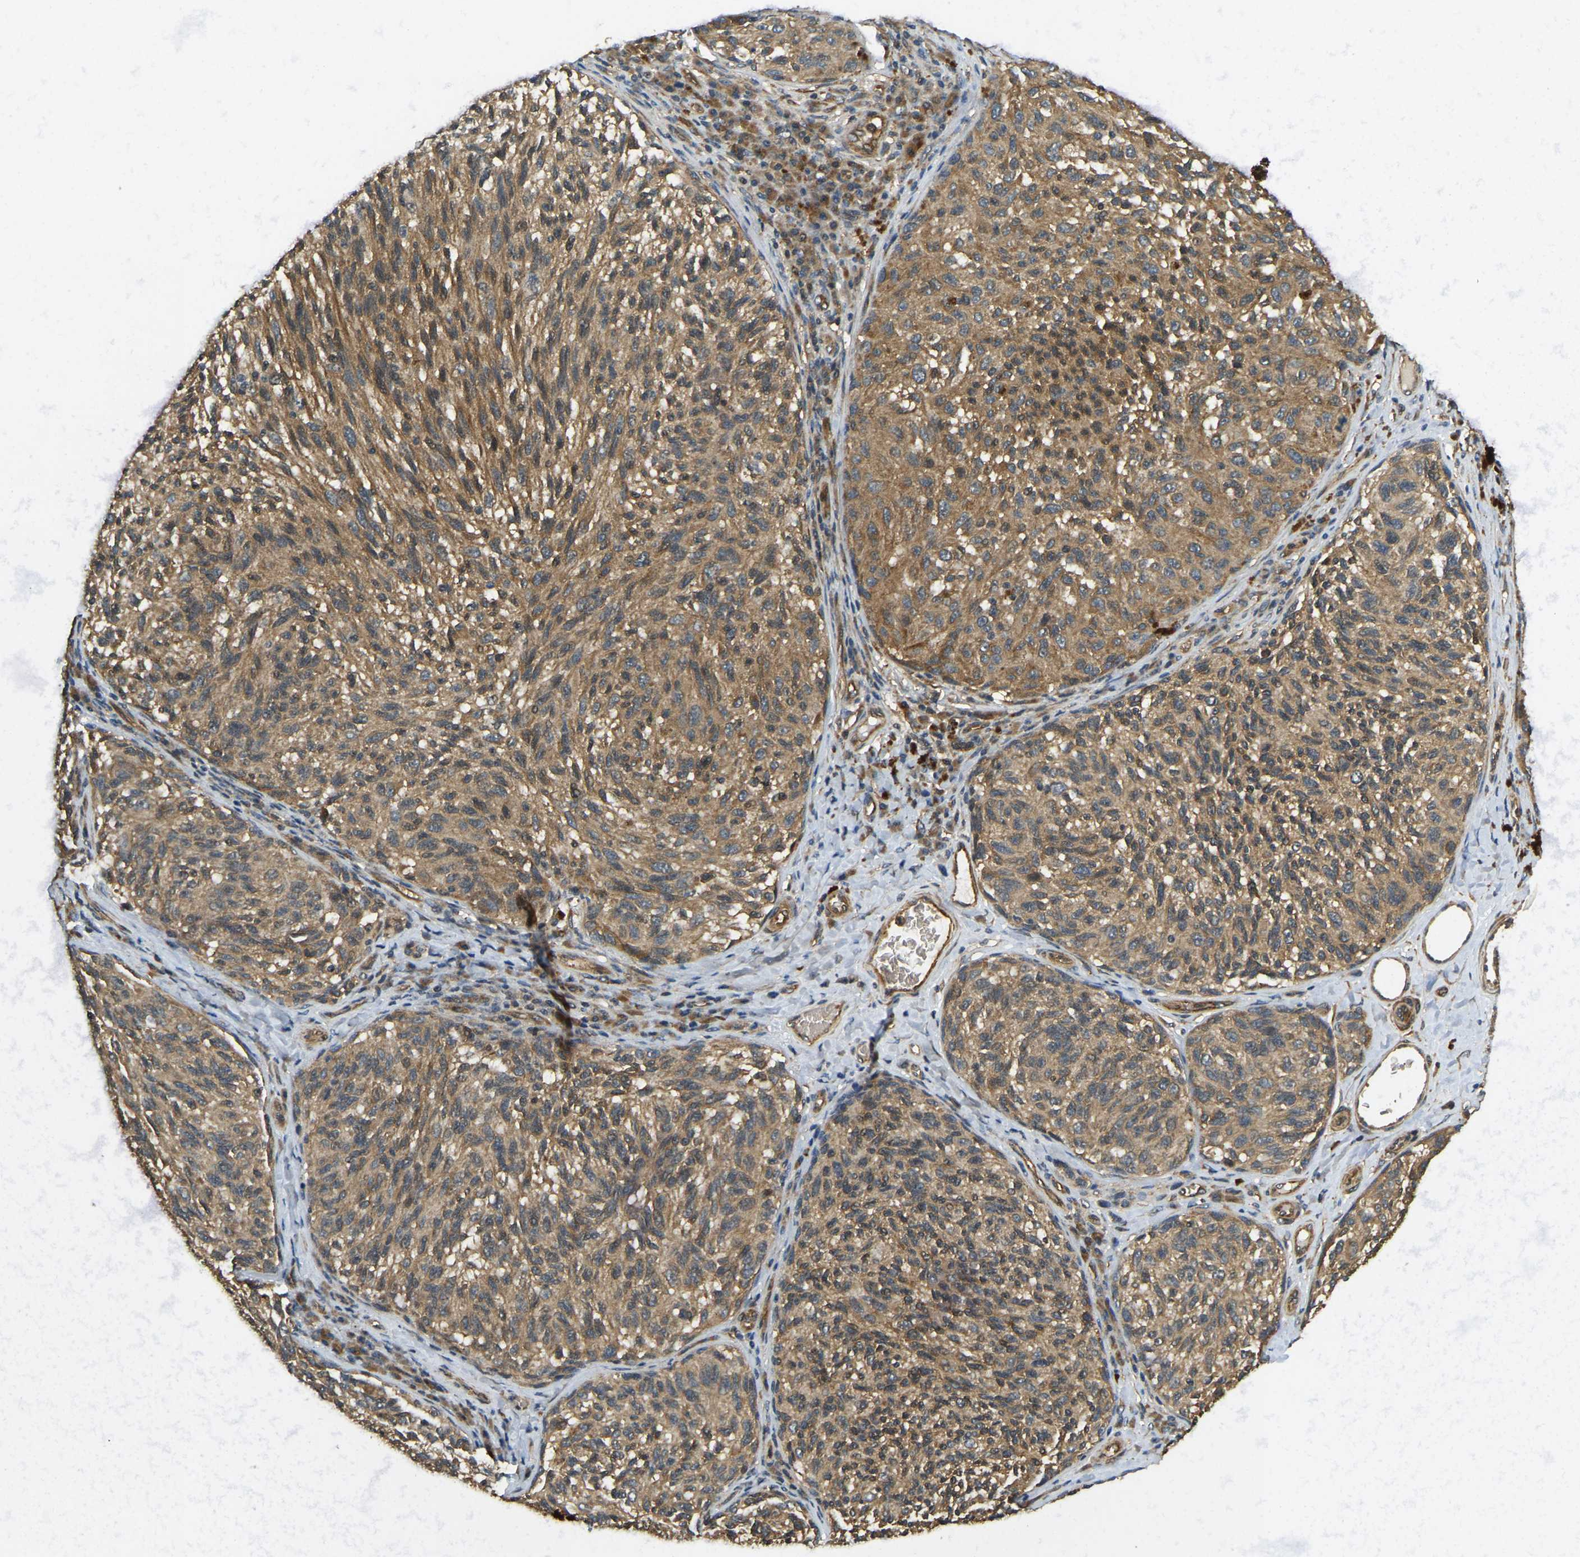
{"staining": {"intensity": "moderate", "quantity": ">75%", "location": "cytoplasmic/membranous"}, "tissue": "melanoma", "cell_type": "Tumor cells", "image_type": "cancer", "snomed": [{"axis": "morphology", "description": "Malignant melanoma, NOS"}, {"axis": "topography", "description": "Skin"}], "caption": "IHC (DAB (3,3'-diaminobenzidine)) staining of melanoma demonstrates moderate cytoplasmic/membranous protein expression in approximately >75% of tumor cells. (DAB IHC, brown staining for protein, blue staining for nuclei).", "gene": "ERGIC1", "patient": {"sex": "female", "age": 73}}